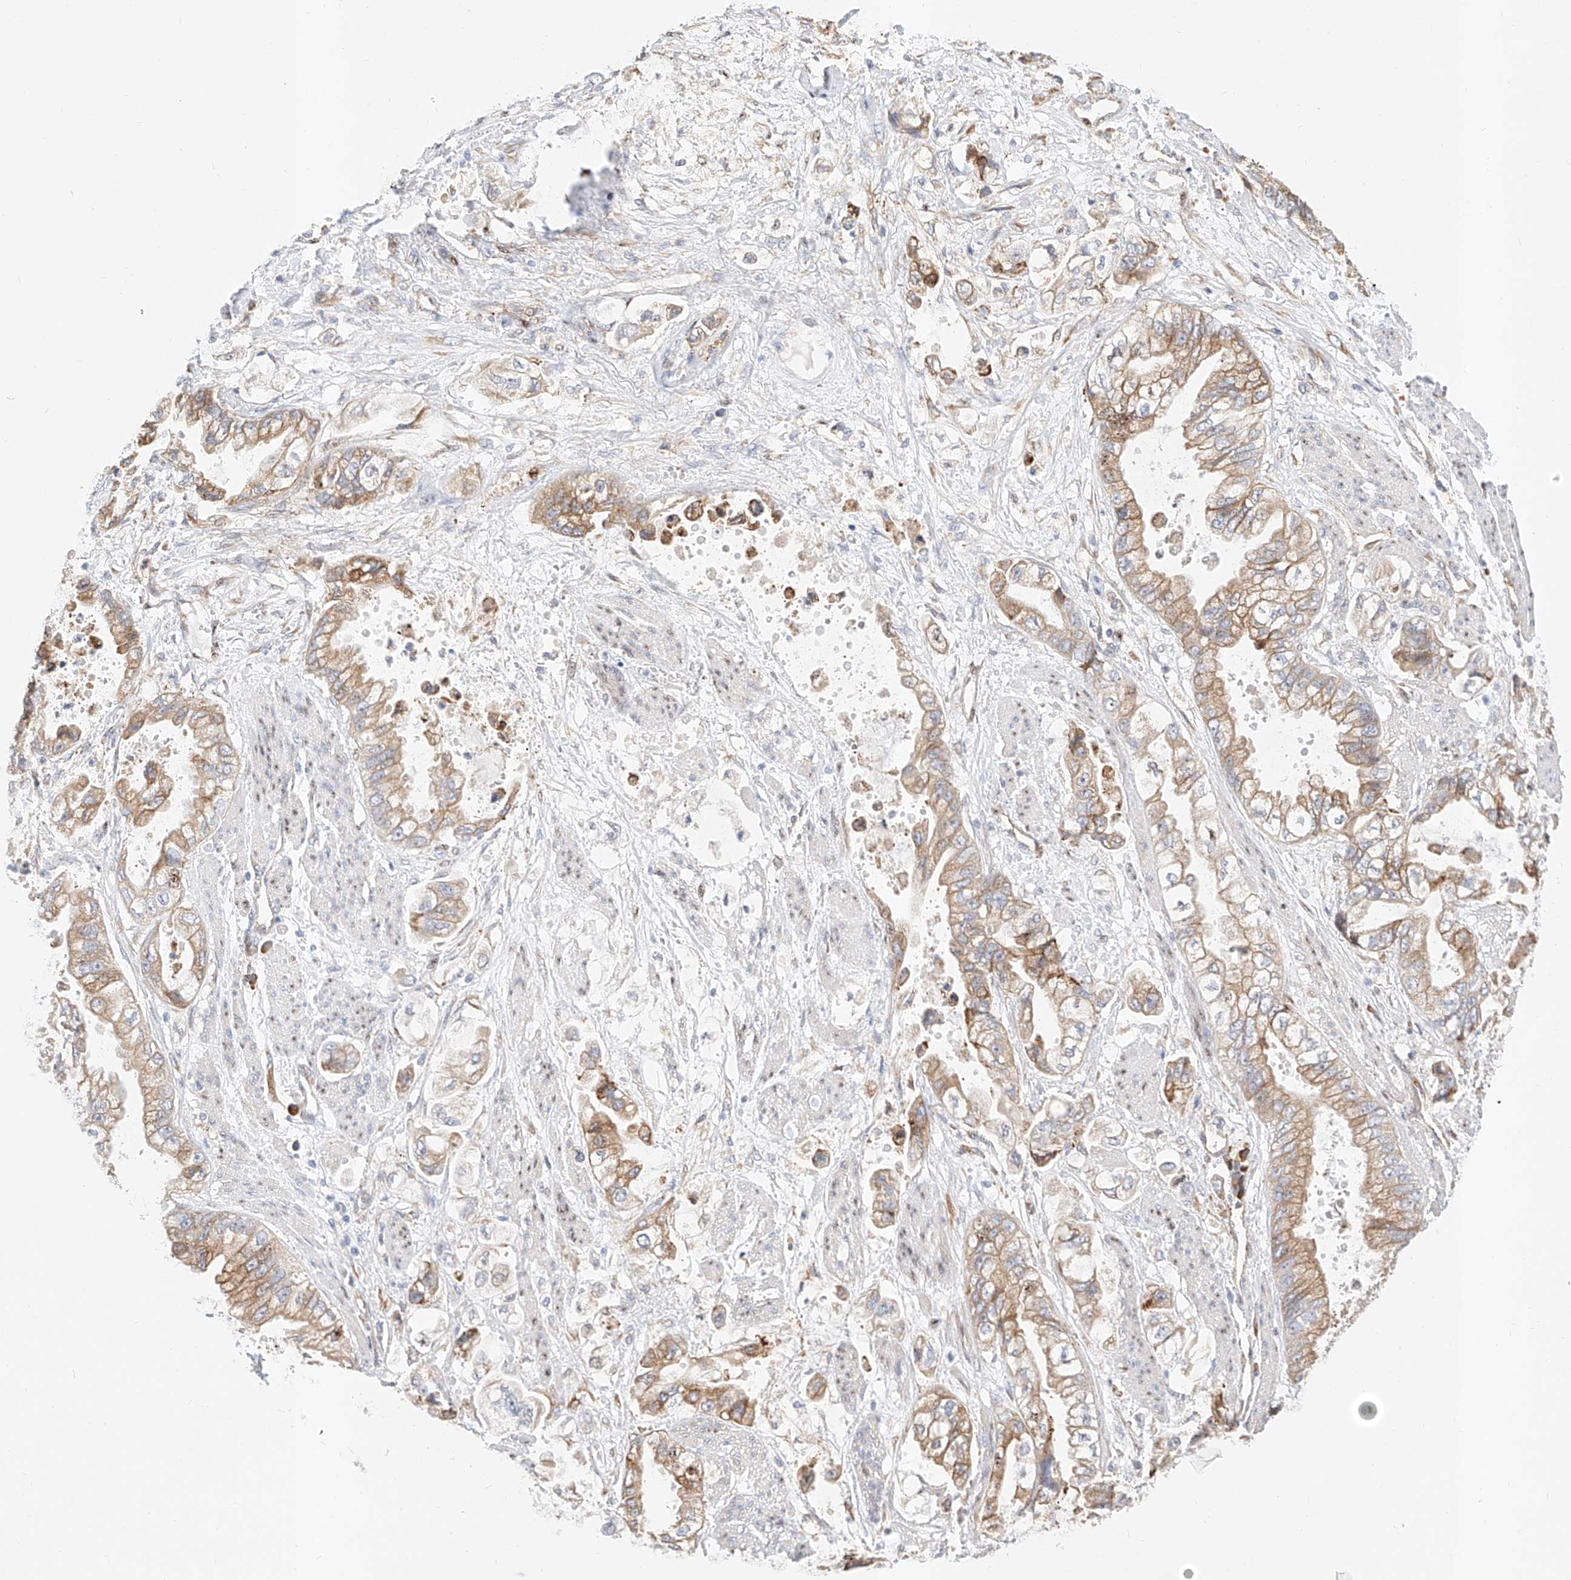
{"staining": {"intensity": "weak", "quantity": ">75%", "location": "cytoplasmic/membranous"}, "tissue": "stomach cancer", "cell_type": "Tumor cells", "image_type": "cancer", "snomed": [{"axis": "morphology", "description": "Adenocarcinoma, NOS"}, {"axis": "topography", "description": "Stomach"}], "caption": "Immunohistochemistry (IHC) micrograph of stomach cancer (adenocarcinoma) stained for a protein (brown), which reveals low levels of weak cytoplasmic/membranous expression in approximately >75% of tumor cells.", "gene": "ATXN7L2", "patient": {"sex": "male", "age": 62}}